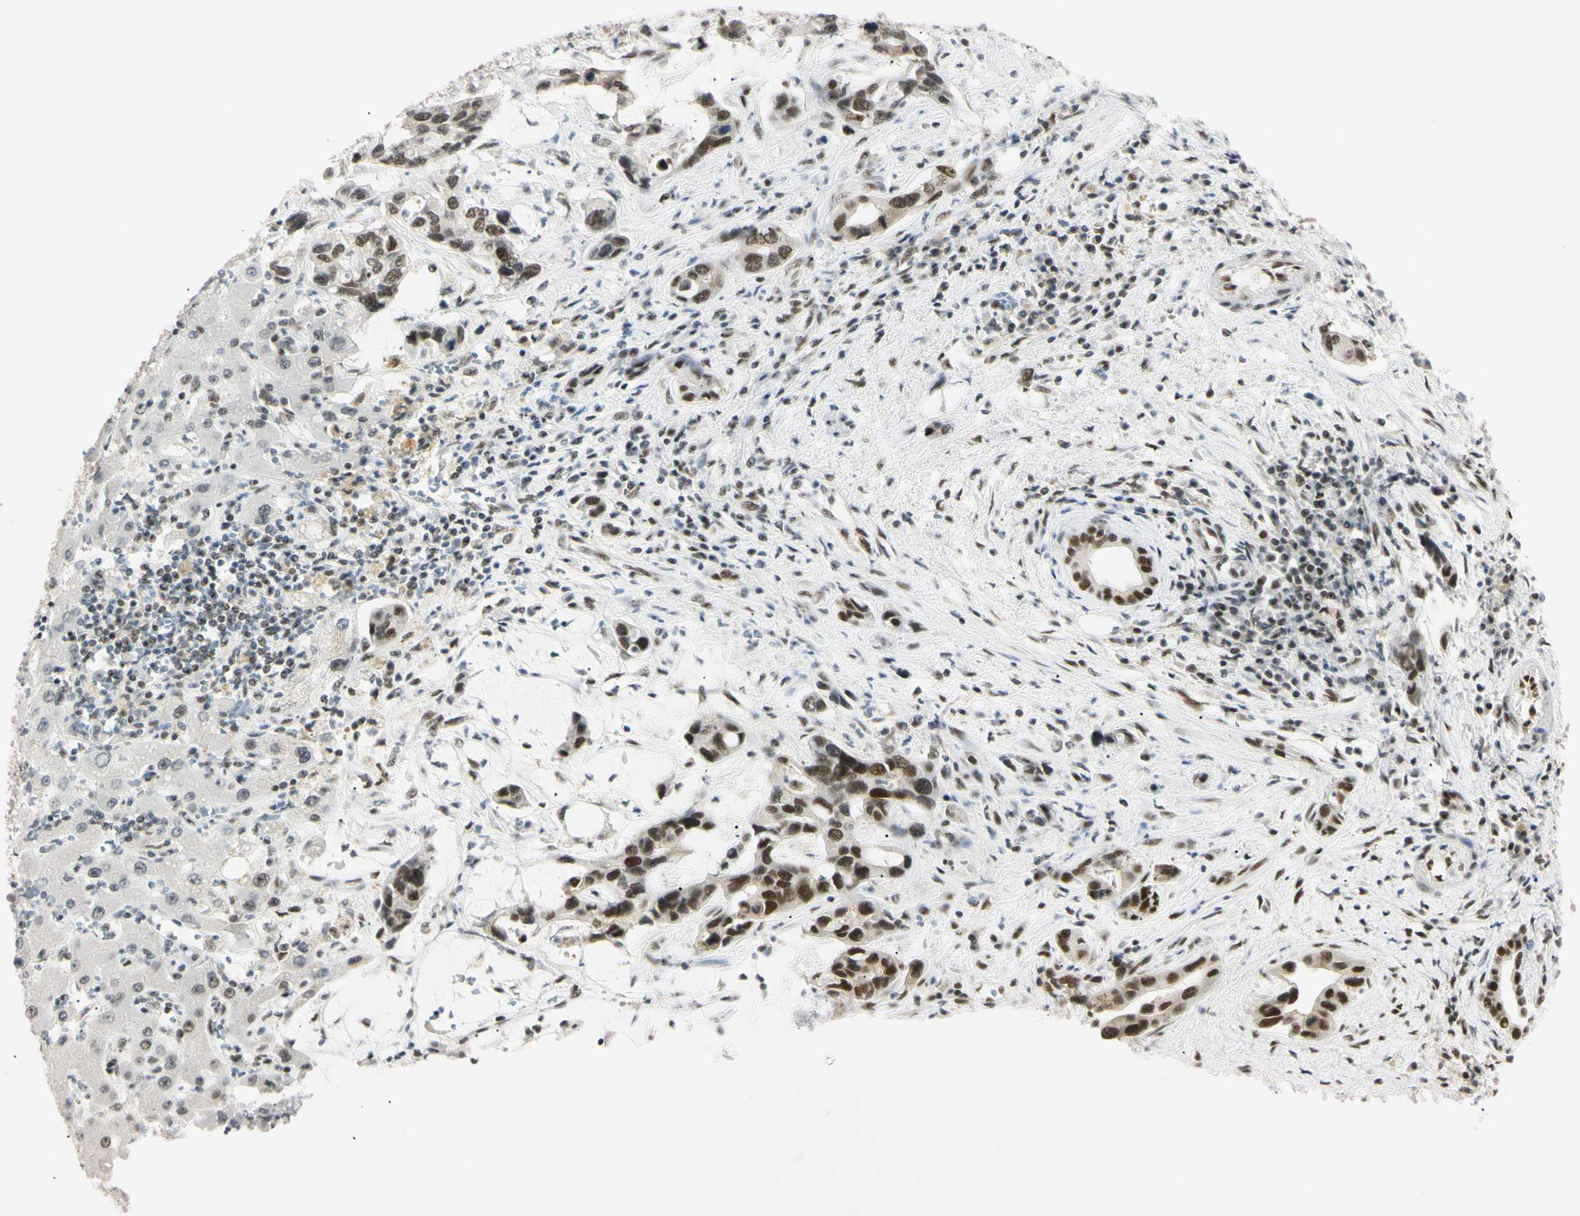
{"staining": {"intensity": "strong", "quantity": ">75%", "location": "nuclear"}, "tissue": "liver cancer", "cell_type": "Tumor cells", "image_type": "cancer", "snomed": [{"axis": "morphology", "description": "Cholangiocarcinoma"}, {"axis": "topography", "description": "Liver"}], "caption": "Immunohistochemical staining of human cholangiocarcinoma (liver) reveals strong nuclear protein staining in approximately >75% of tumor cells.", "gene": "ZNF134", "patient": {"sex": "female", "age": 65}}